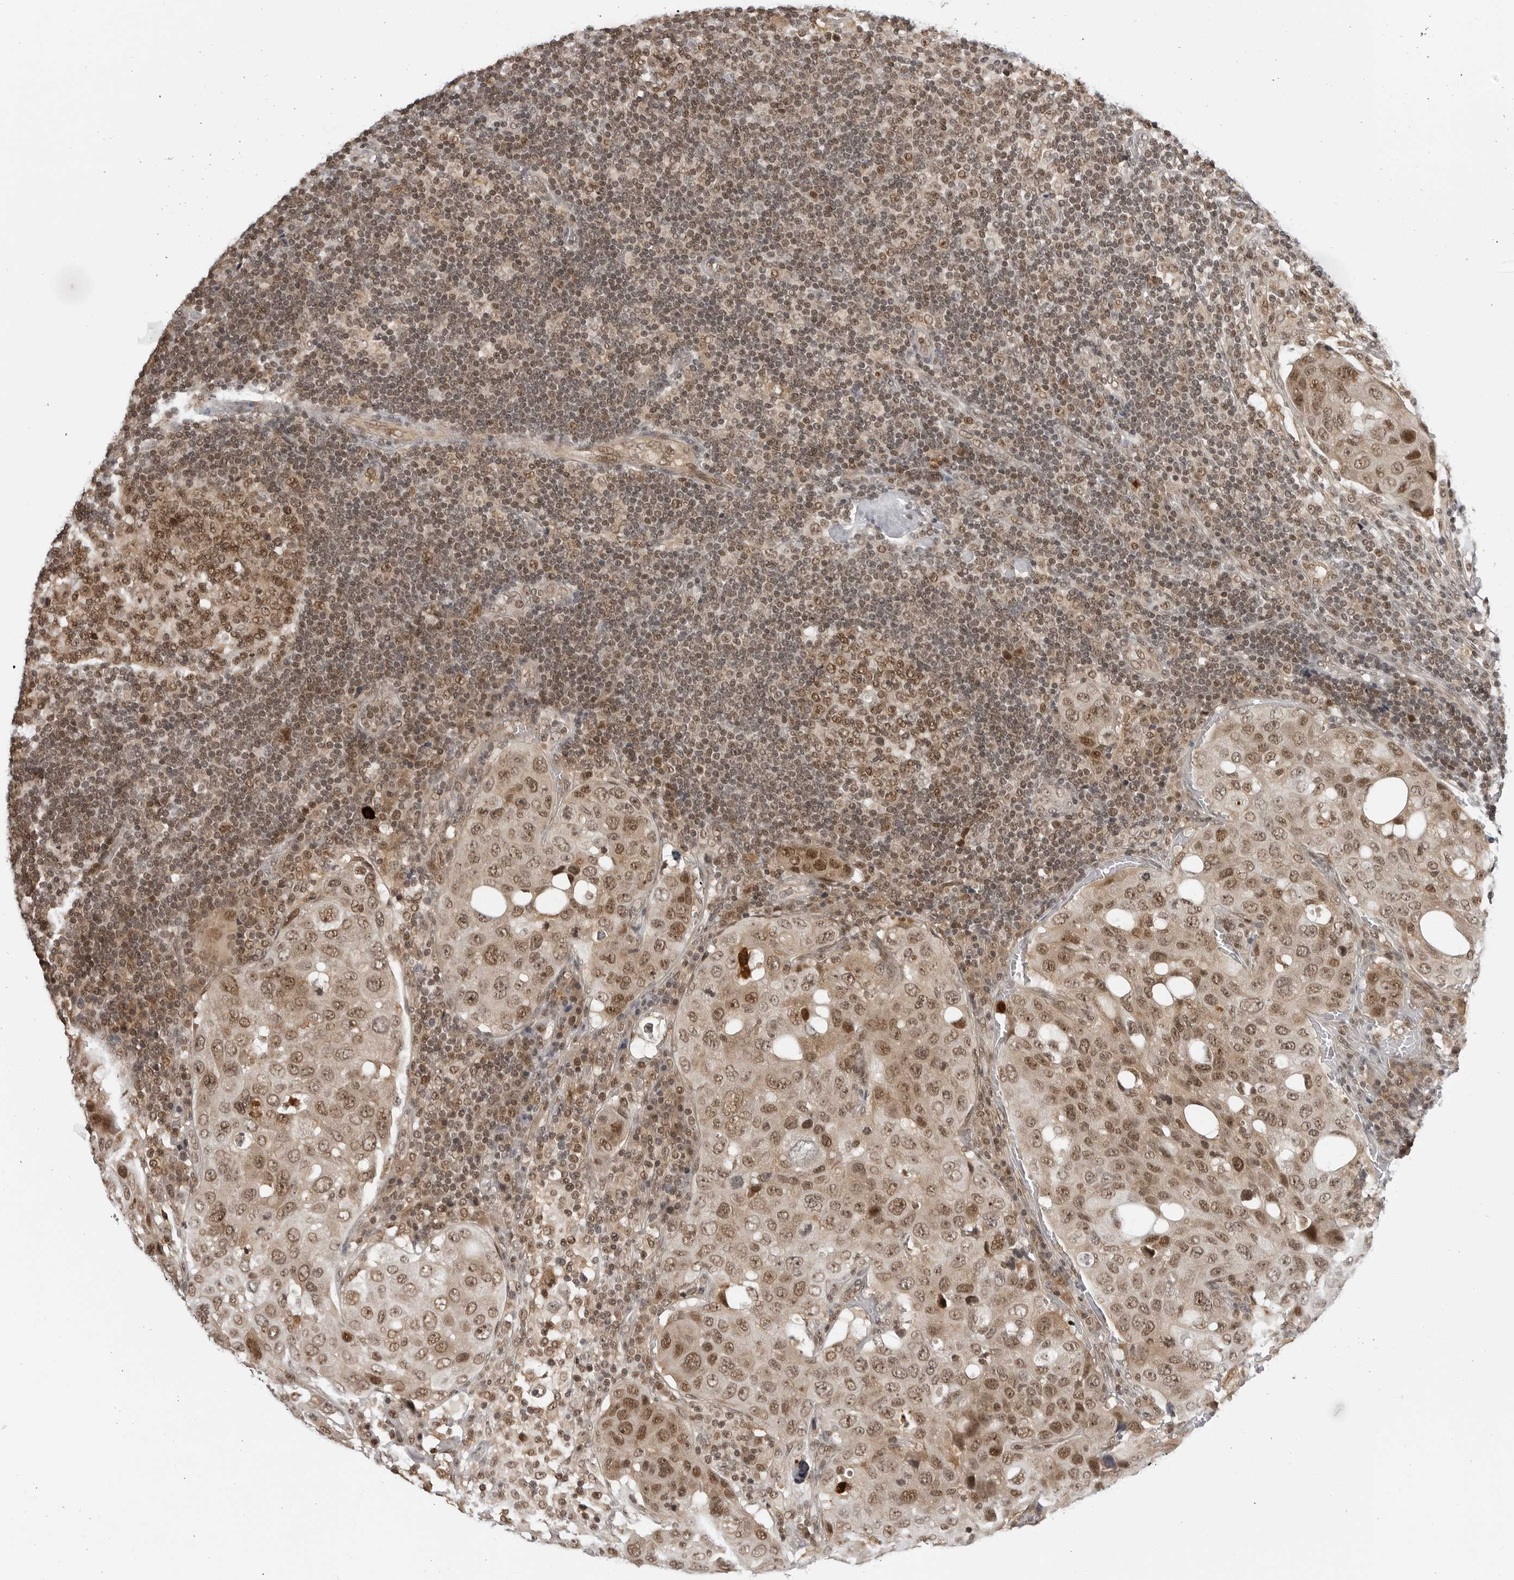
{"staining": {"intensity": "moderate", "quantity": ">75%", "location": "nuclear"}, "tissue": "urothelial cancer", "cell_type": "Tumor cells", "image_type": "cancer", "snomed": [{"axis": "morphology", "description": "Urothelial carcinoma, High grade"}, {"axis": "topography", "description": "Lymph node"}, {"axis": "topography", "description": "Urinary bladder"}], "caption": "IHC micrograph of neoplastic tissue: human urothelial carcinoma (high-grade) stained using immunohistochemistry shows medium levels of moderate protein expression localized specifically in the nuclear of tumor cells, appearing as a nuclear brown color.", "gene": "C8orf33", "patient": {"sex": "male", "age": 51}}